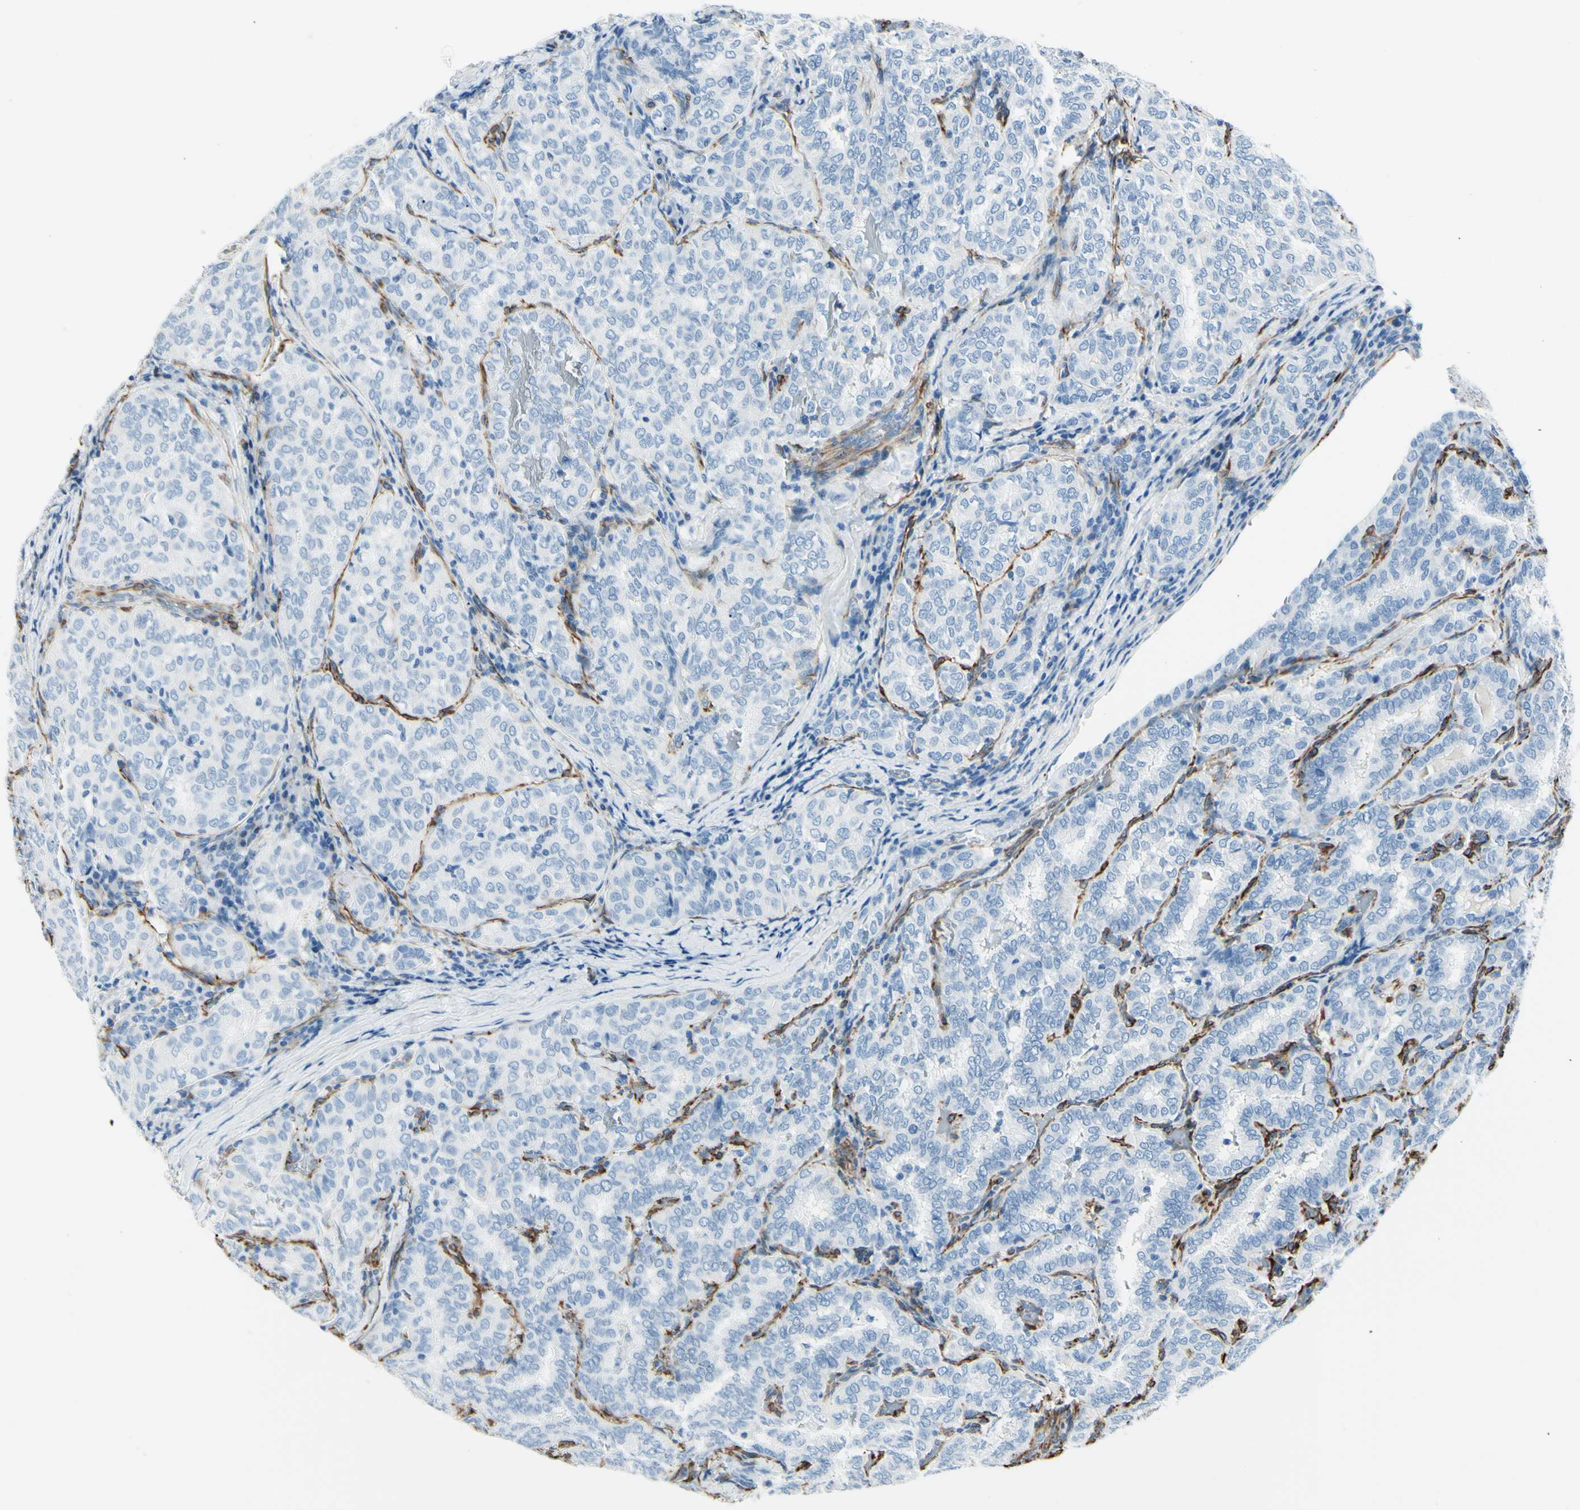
{"staining": {"intensity": "negative", "quantity": "none", "location": "none"}, "tissue": "thyroid cancer", "cell_type": "Tumor cells", "image_type": "cancer", "snomed": [{"axis": "morphology", "description": "Normal tissue, NOS"}, {"axis": "morphology", "description": "Papillary adenocarcinoma, NOS"}, {"axis": "topography", "description": "Thyroid gland"}], "caption": "Histopathology image shows no protein expression in tumor cells of thyroid papillary adenocarcinoma tissue. The staining is performed using DAB (3,3'-diaminobenzidine) brown chromogen with nuclei counter-stained in using hematoxylin.", "gene": "PTH2R", "patient": {"sex": "female", "age": 30}}